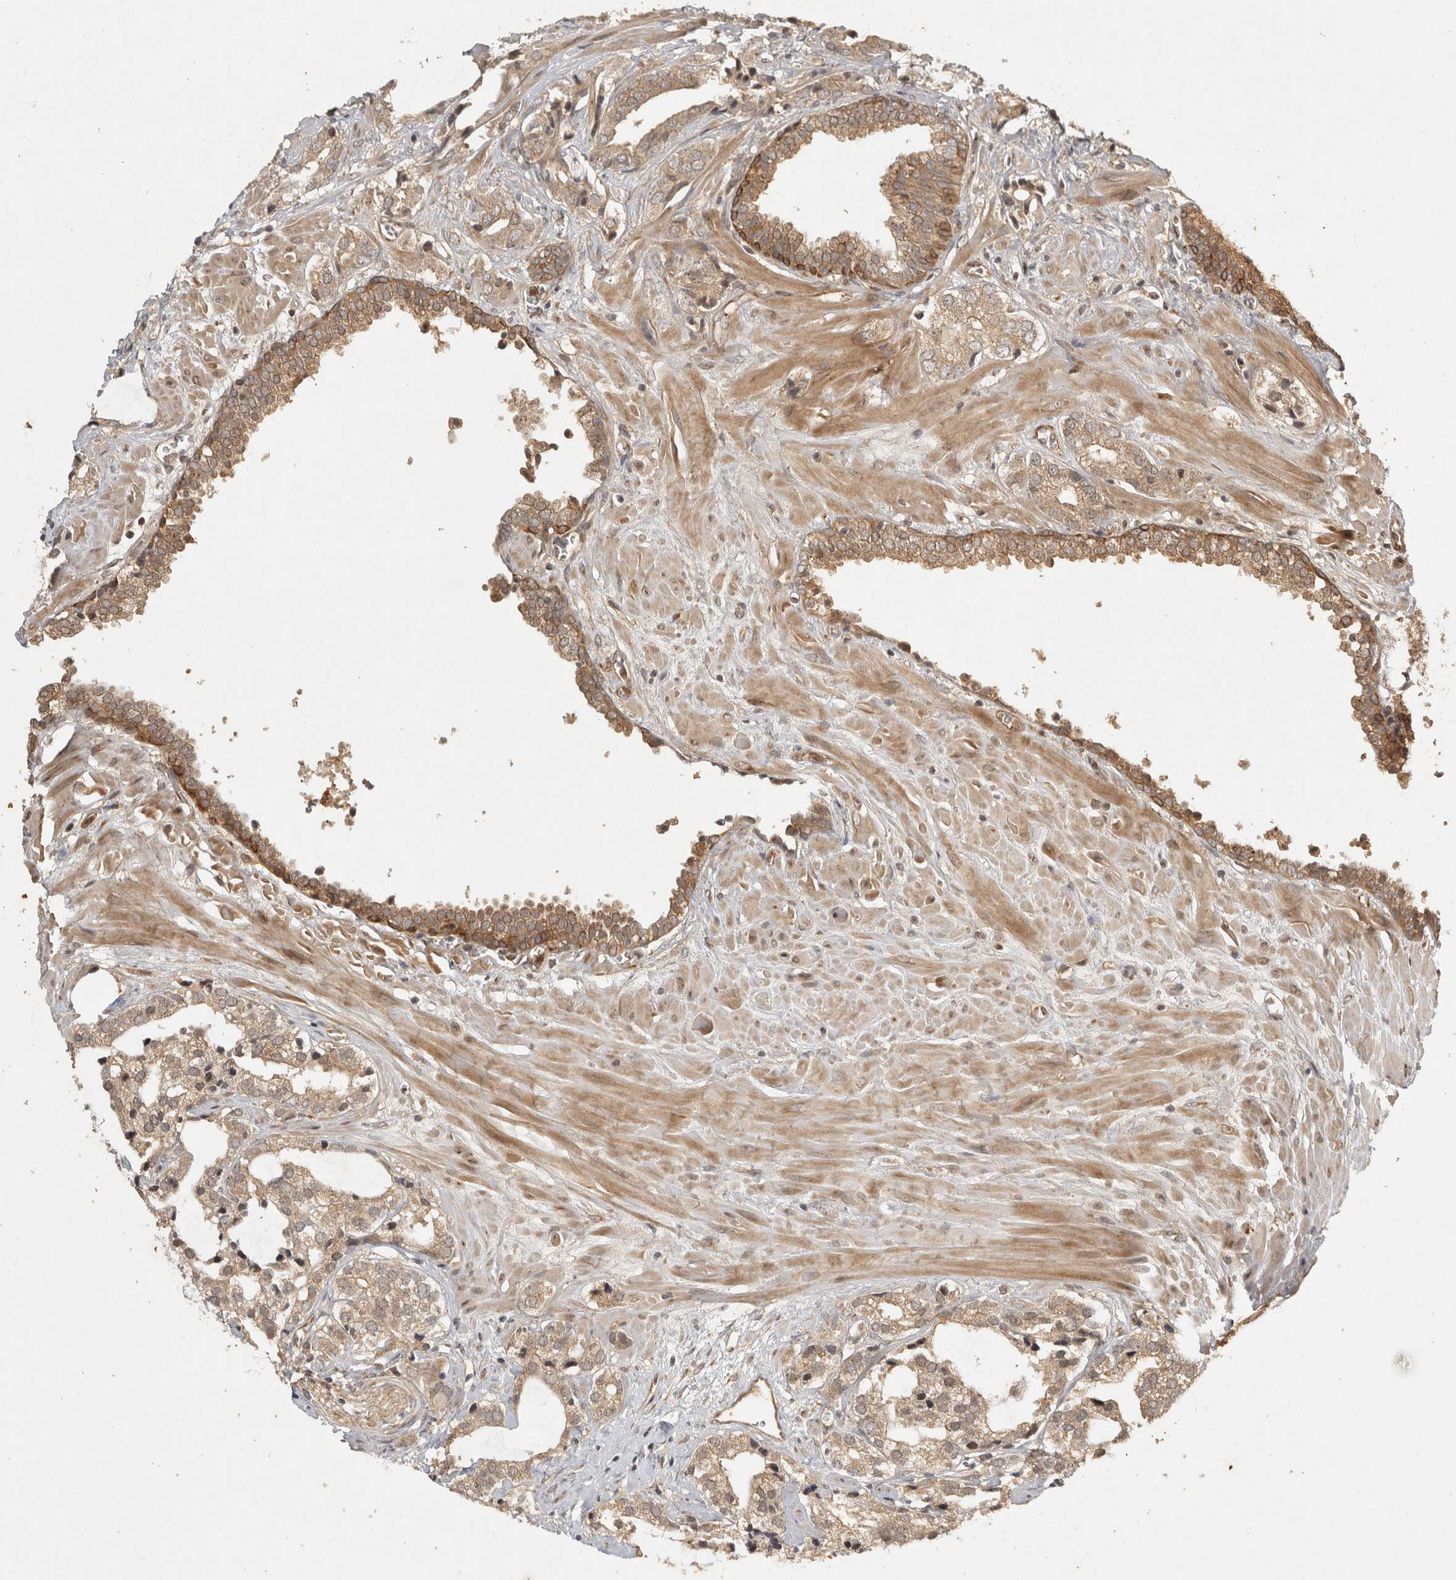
{"staining": {"intensity": "weak", "quantity": ">75%", "location": "cytoplasmic/membranous"}, "tissue": "prostate cancer", "cell_type": "Tumor cells", "image_type": "cancer", "snomed": [{"axis": "morphology", "description": "Adenocarcinoma, High grade"}, {"axis": "topography", "description": "Prostate"}], "caption": "High-grade adenocarcinoma (prostate) stained with a brown dye shows weak cytoplasmic/membranous positive positivity in about >75% of tumor cells.", "gene": "CAMSAP2", "patient": {"sex": "male", "age": 66}}